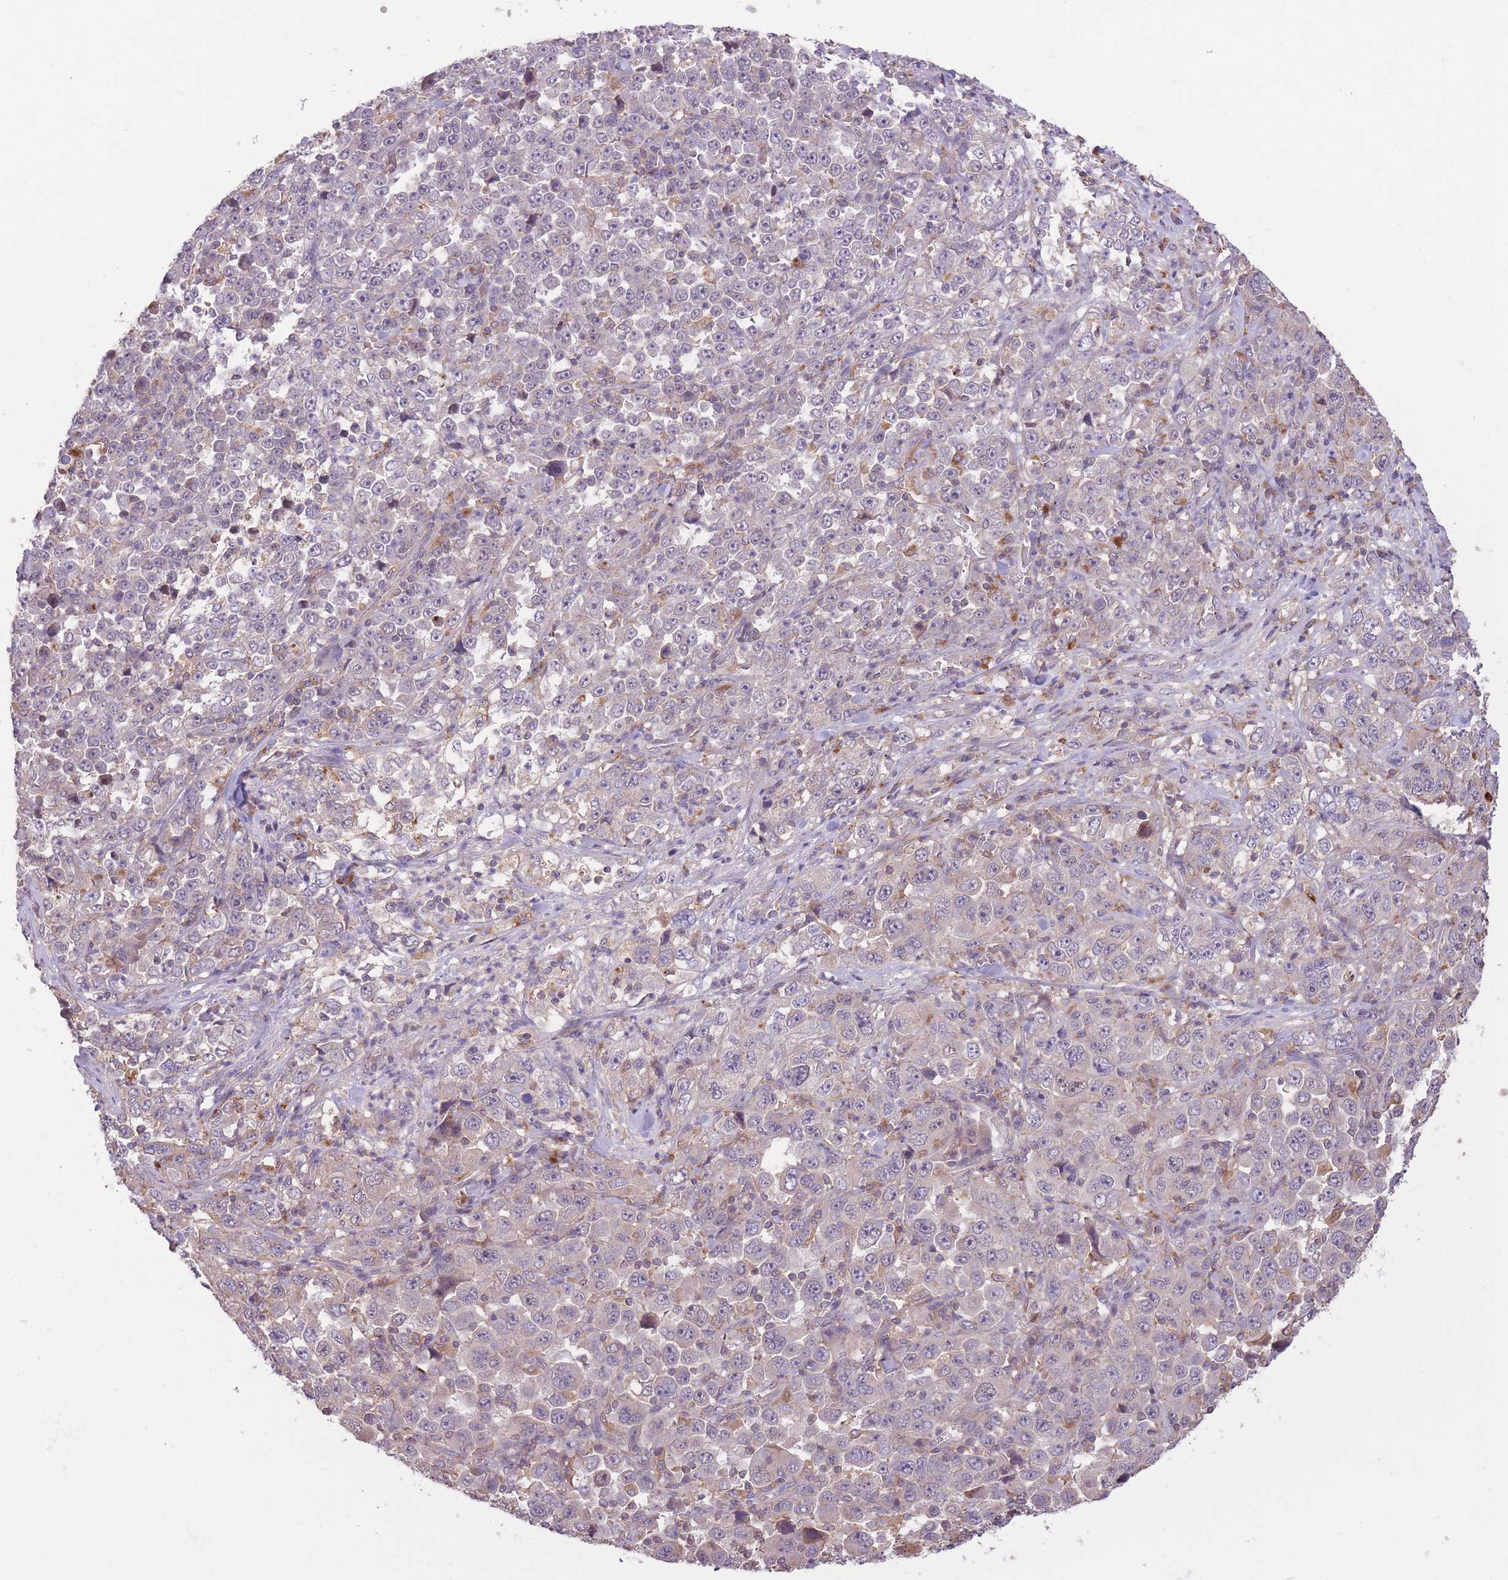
{"staining": {"intensity": "negative", "quantity": "none", "location": "none"}, "tissue": "stomach cancer", "cell_type": "Tumor cells", "image_type": "cancer", "snomed": [{"axis": "morphology", "description": "Normal tissue, NOS"}, {"axis": "morphology", "description": "Adenocarcinoma, NOS"}, {"axis": "topography", "description": "Stomach, upper"}, {"axis": "topography", "description": "Stomach"}], "caption": "IHC histopathology image of neoplastic tissue: stomach adenocarcinoma stained with DAB reveals no significant protein staining in tumor cells. (DAB immunohistochemistry with hematoxylin counter stain).", "gene": "POLR3F", "patient": {"sex": "male", "age": 59}}